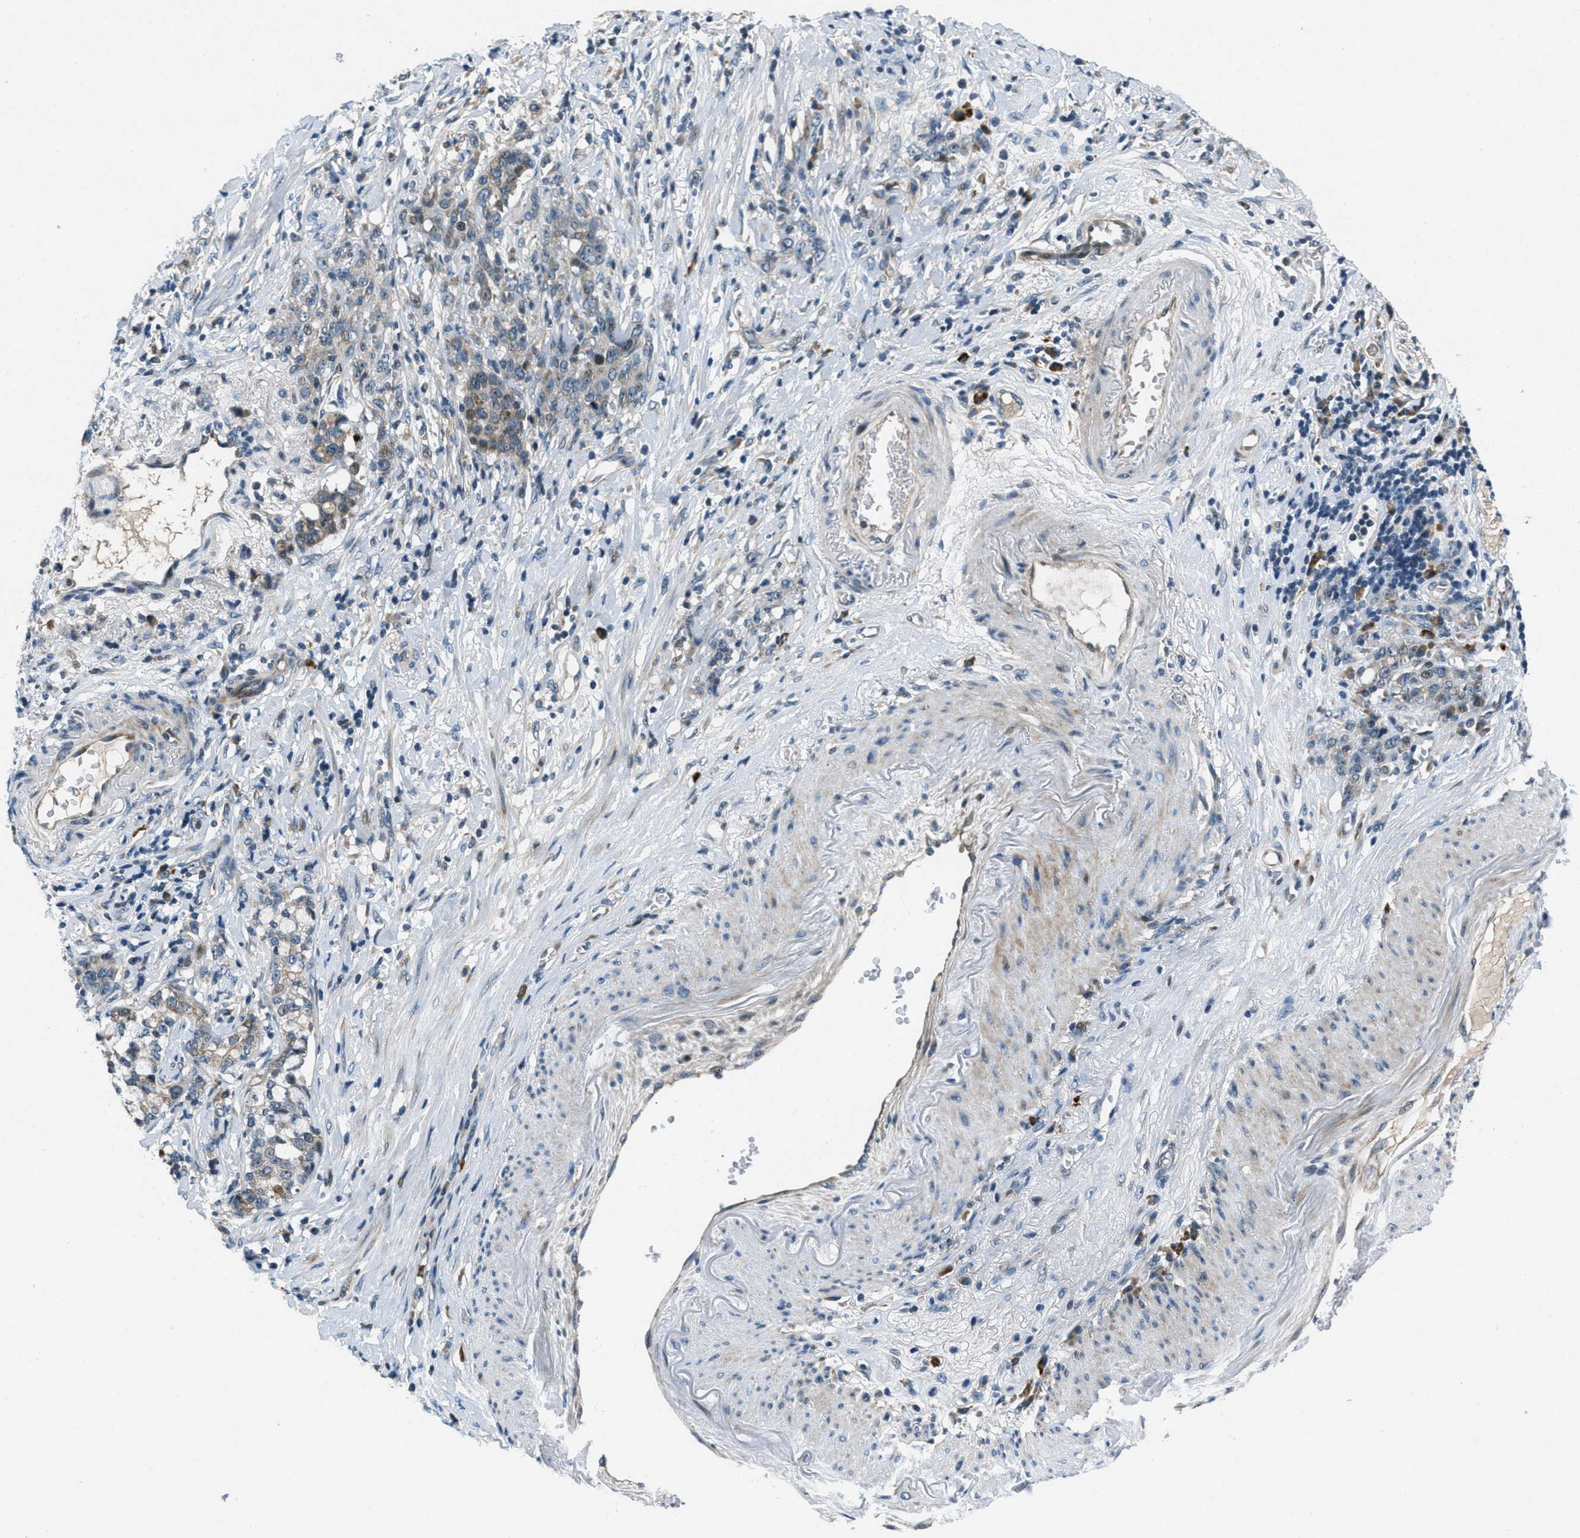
{"staining": {"intensity": "moderate", "quantity": "<25%", "location": "cytoplasmic/membranous"}, "tissue": "stomach cancer", "cell_type": "Tumor cells", "image_type": "cancer", "snomed": [{"axis": "morphology", "description": "Adenocarcinoma, NOS"}, {"axis": "topography", "description": "Stomach, lower"}], "caption": "Adenocarcinoma (stomach) stained with DAB IHC exhibits low levels of moderate cytoplasmic/membranous staining in about <25% of tumor cells.", "gene": "CLEC2D", "patient": {"sex": "male", "age": 88}}